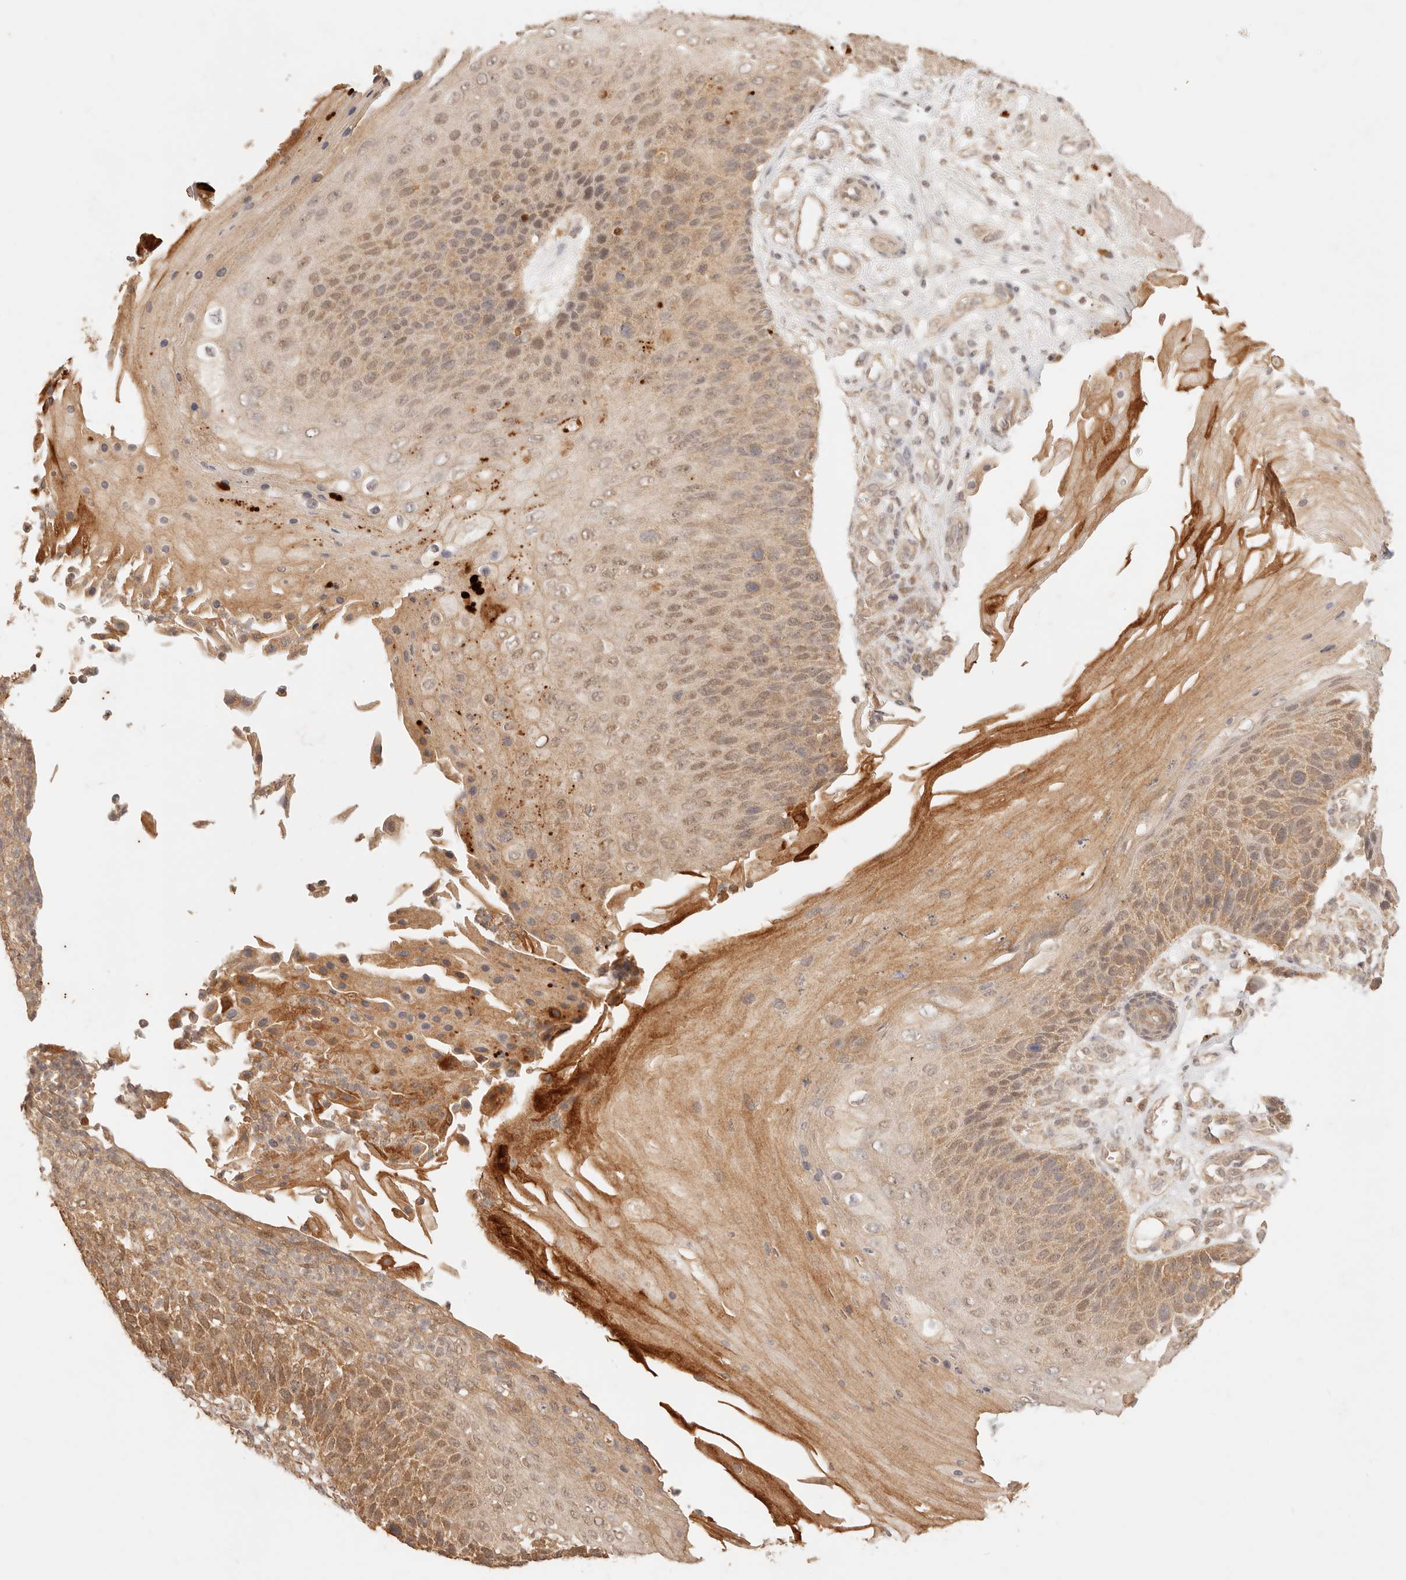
{"staining": {"intensity": "moderate", "quantity": ">75%", "location": "cytoplasmic/membranous,nuclear"}, "tissue": "skin cancer", "cell_type": "Tumor cells", "image_type": "cancer", "snomed": [{"axis": "morphology", "description": "Squamous cell carcinoma, NOS"}, {"axis": "topography", "description": "Skin"}], "caption": "Immunohistochemical staining of human skin cancer displays moderate cytoplasmic/membranous and nuclear protein positivity in about >75% of tumor cells.", "gene": "TRIM11", "patient": {"sex": "female", "age": 88}}